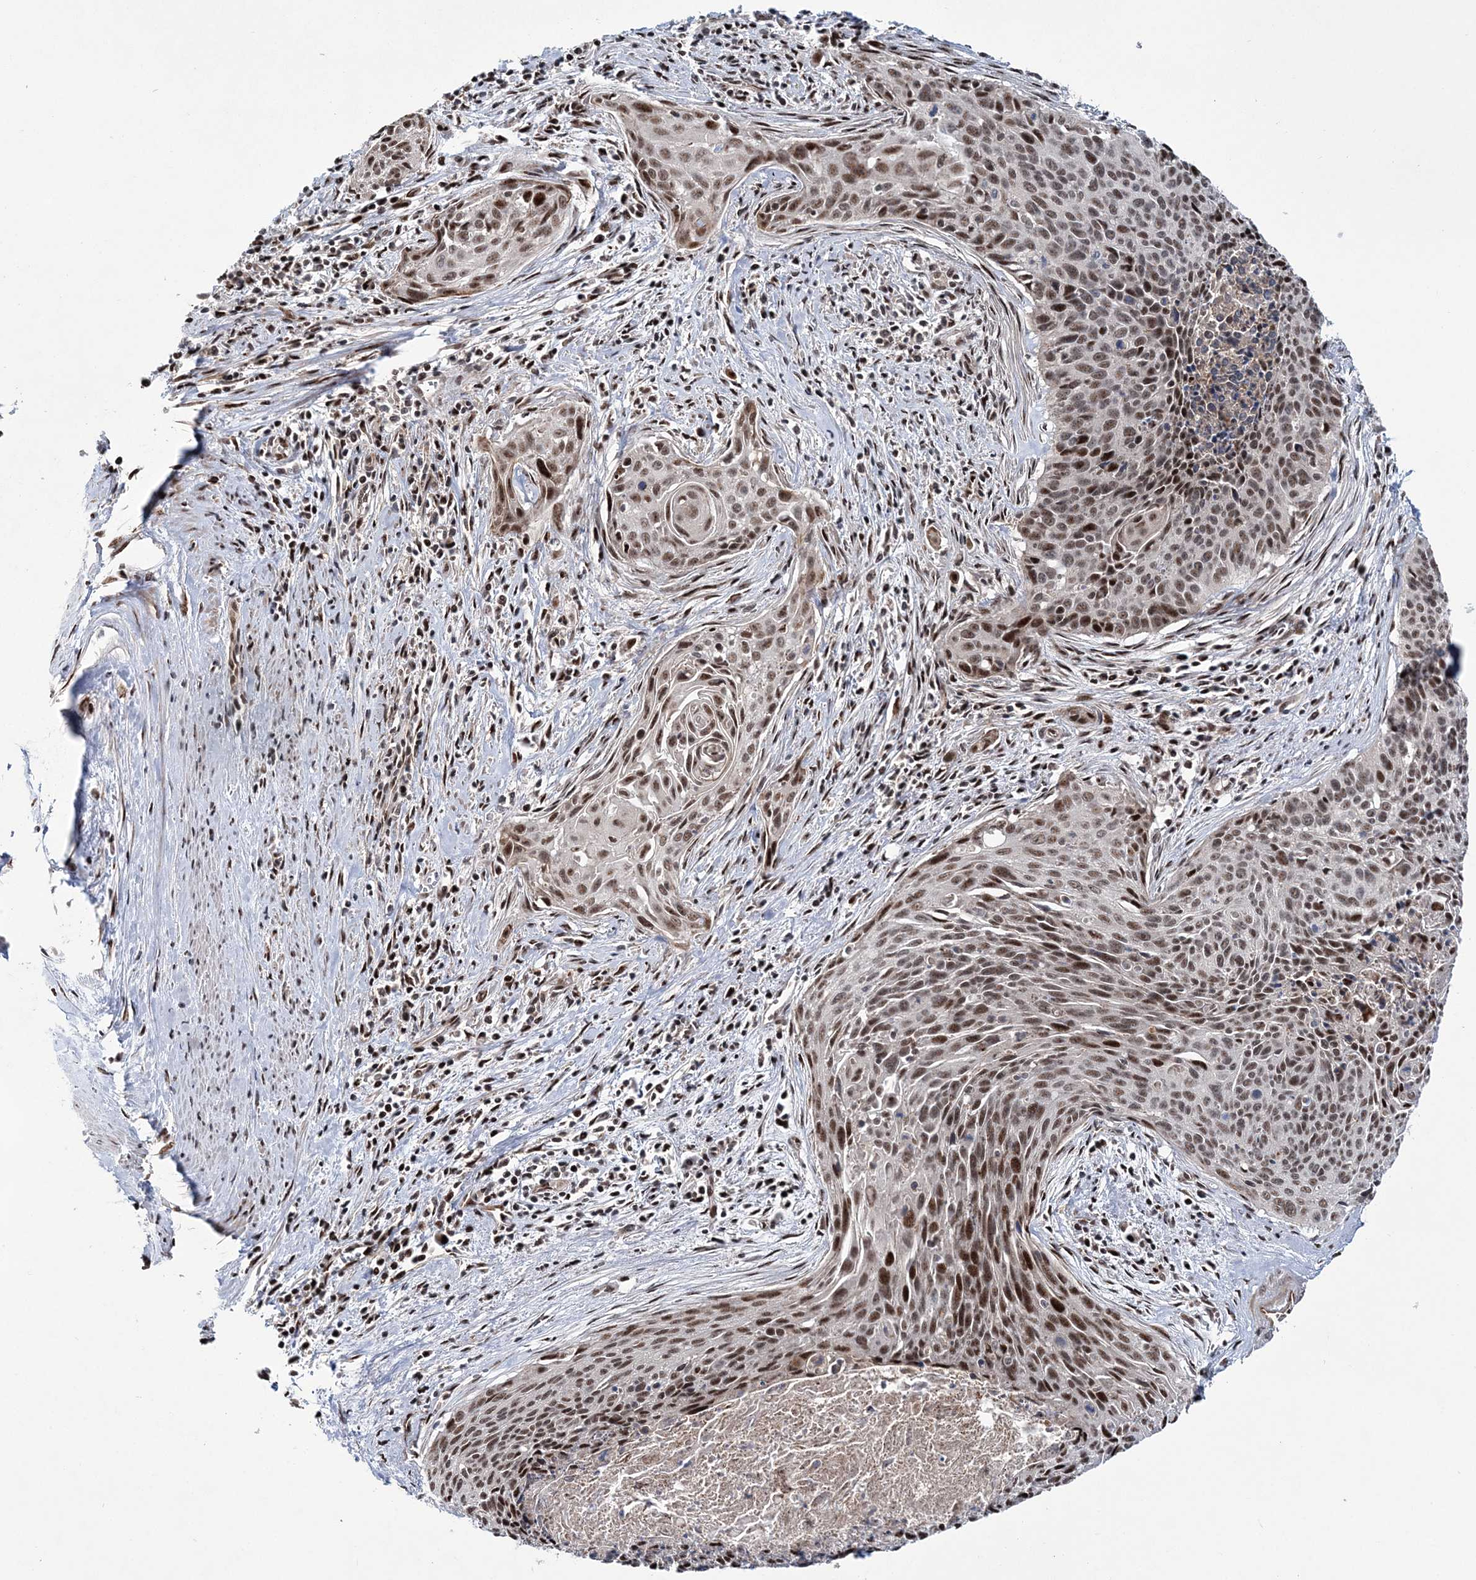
{"staining": {"intensity": "moderate", "quantity": ">75%", "location": "nuclear"}, "tissue": "cervical cancer", "cell_type": "Tumor cells", "image_type": "cancer", "snomed": [{"axis": "morphology", "description": "Squamous cell carcinoma, NOS"}, {"axis": "topography", "description": "Cervix"}], "caption": "Human cervical squamous cell carcinoma stained for a protein (brown) demonstrates moderate nuclear positive positivity in approximately >75% of tumor cells.", "gene": "TATDN2", "patient": {"sex": "female", "age": 55}}